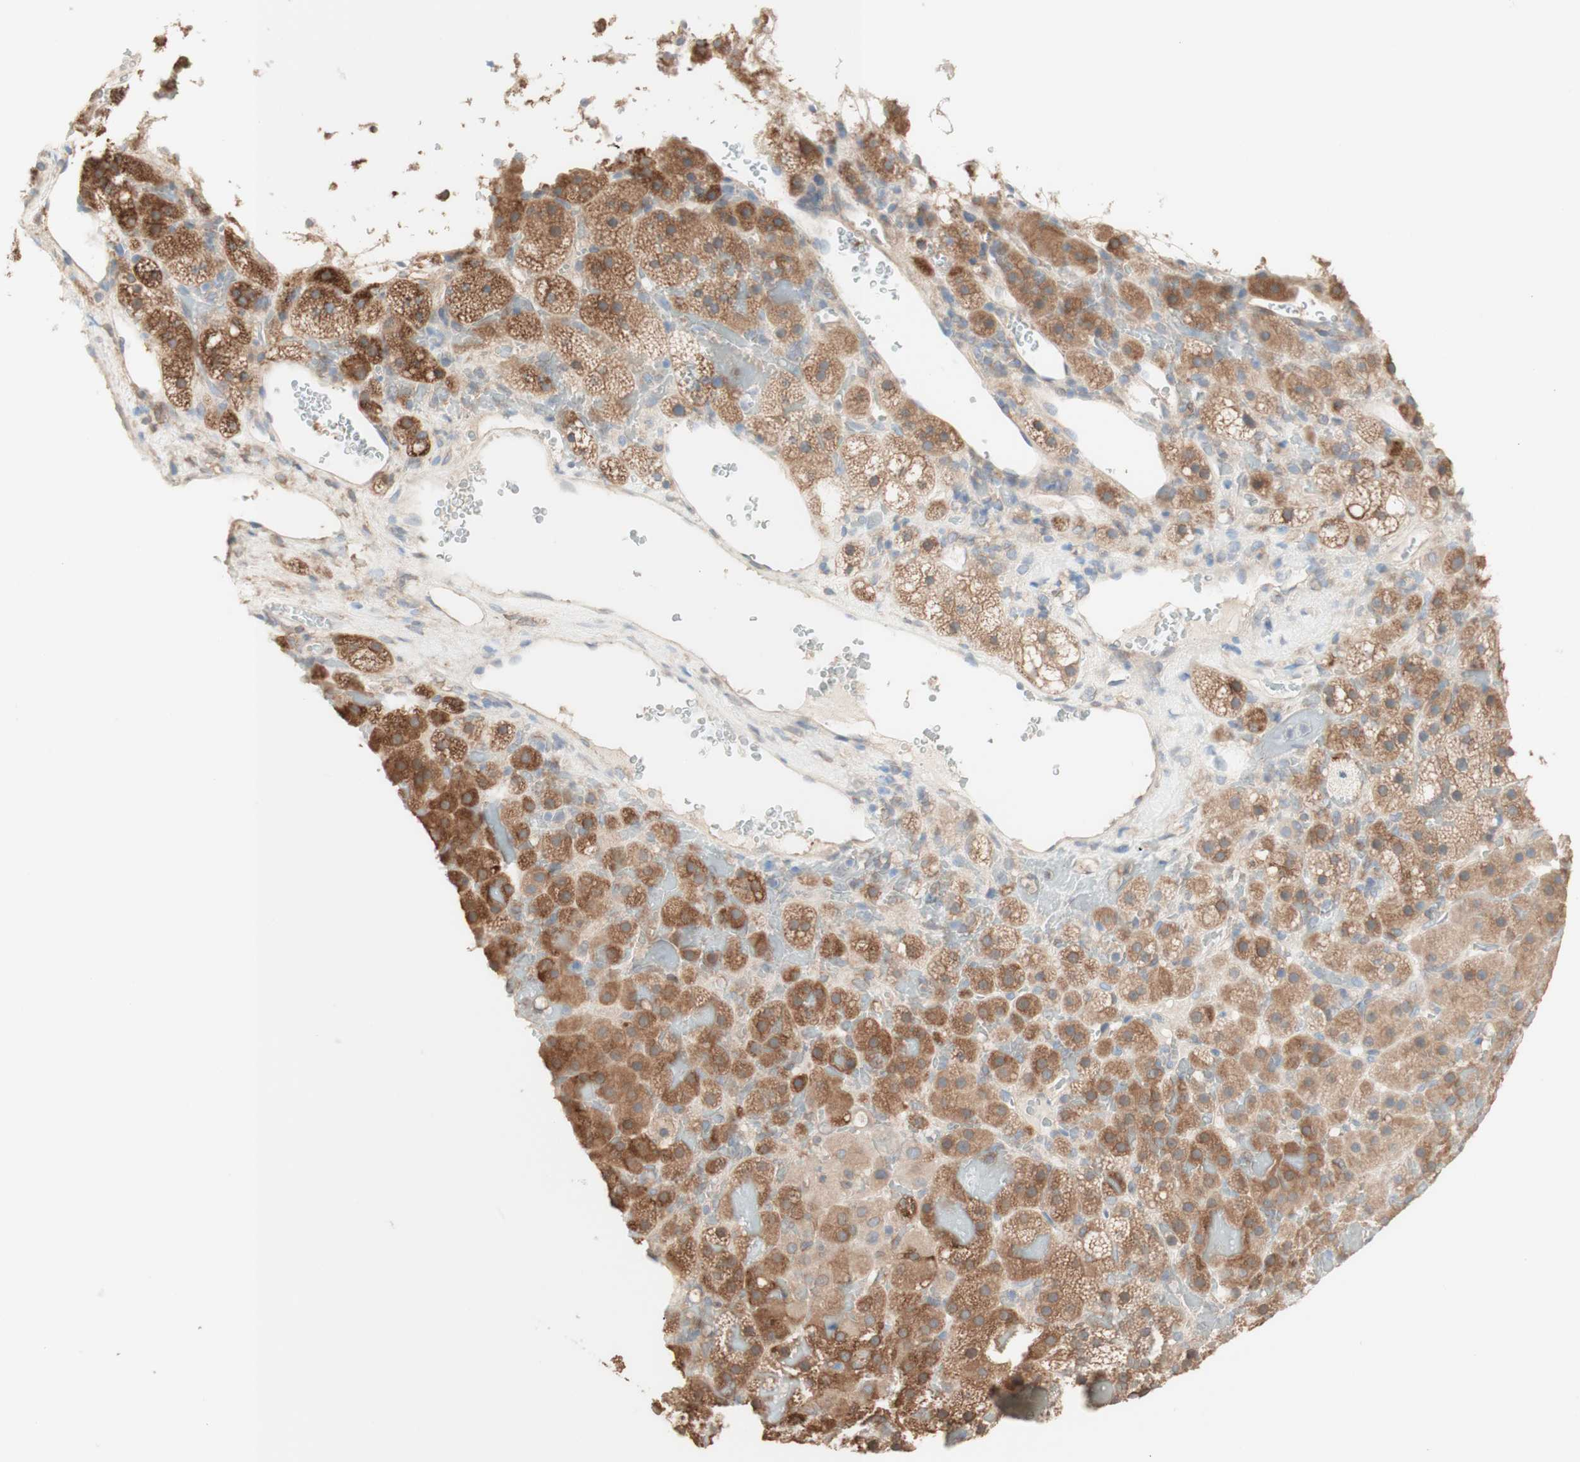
{"staining": {"intensity": "moderate", "quantity": ">75%", "location": "cytoplasmic/membranous"}, "tissue": "adrenal gland", "cell_type": "Glandular cells", "image_type": "normal", "snomed": [{"axis": "morphology", "description": "Normal tissue, NOS"}, {"axis": "topography", "description": "Adrenal gland"}], "caption": "An immunohistochemistry (IHC) photomicrograph of unremarkable tissue is shown. Protein staining in brown shows moderate cytoplasmic/membranous positivity in adrenal gland within glandular cells. The protein is shown in brown color, while the nuclei are stained blue.", "gene": "COMT", "patient": {"sex": "female", "age": 59}}